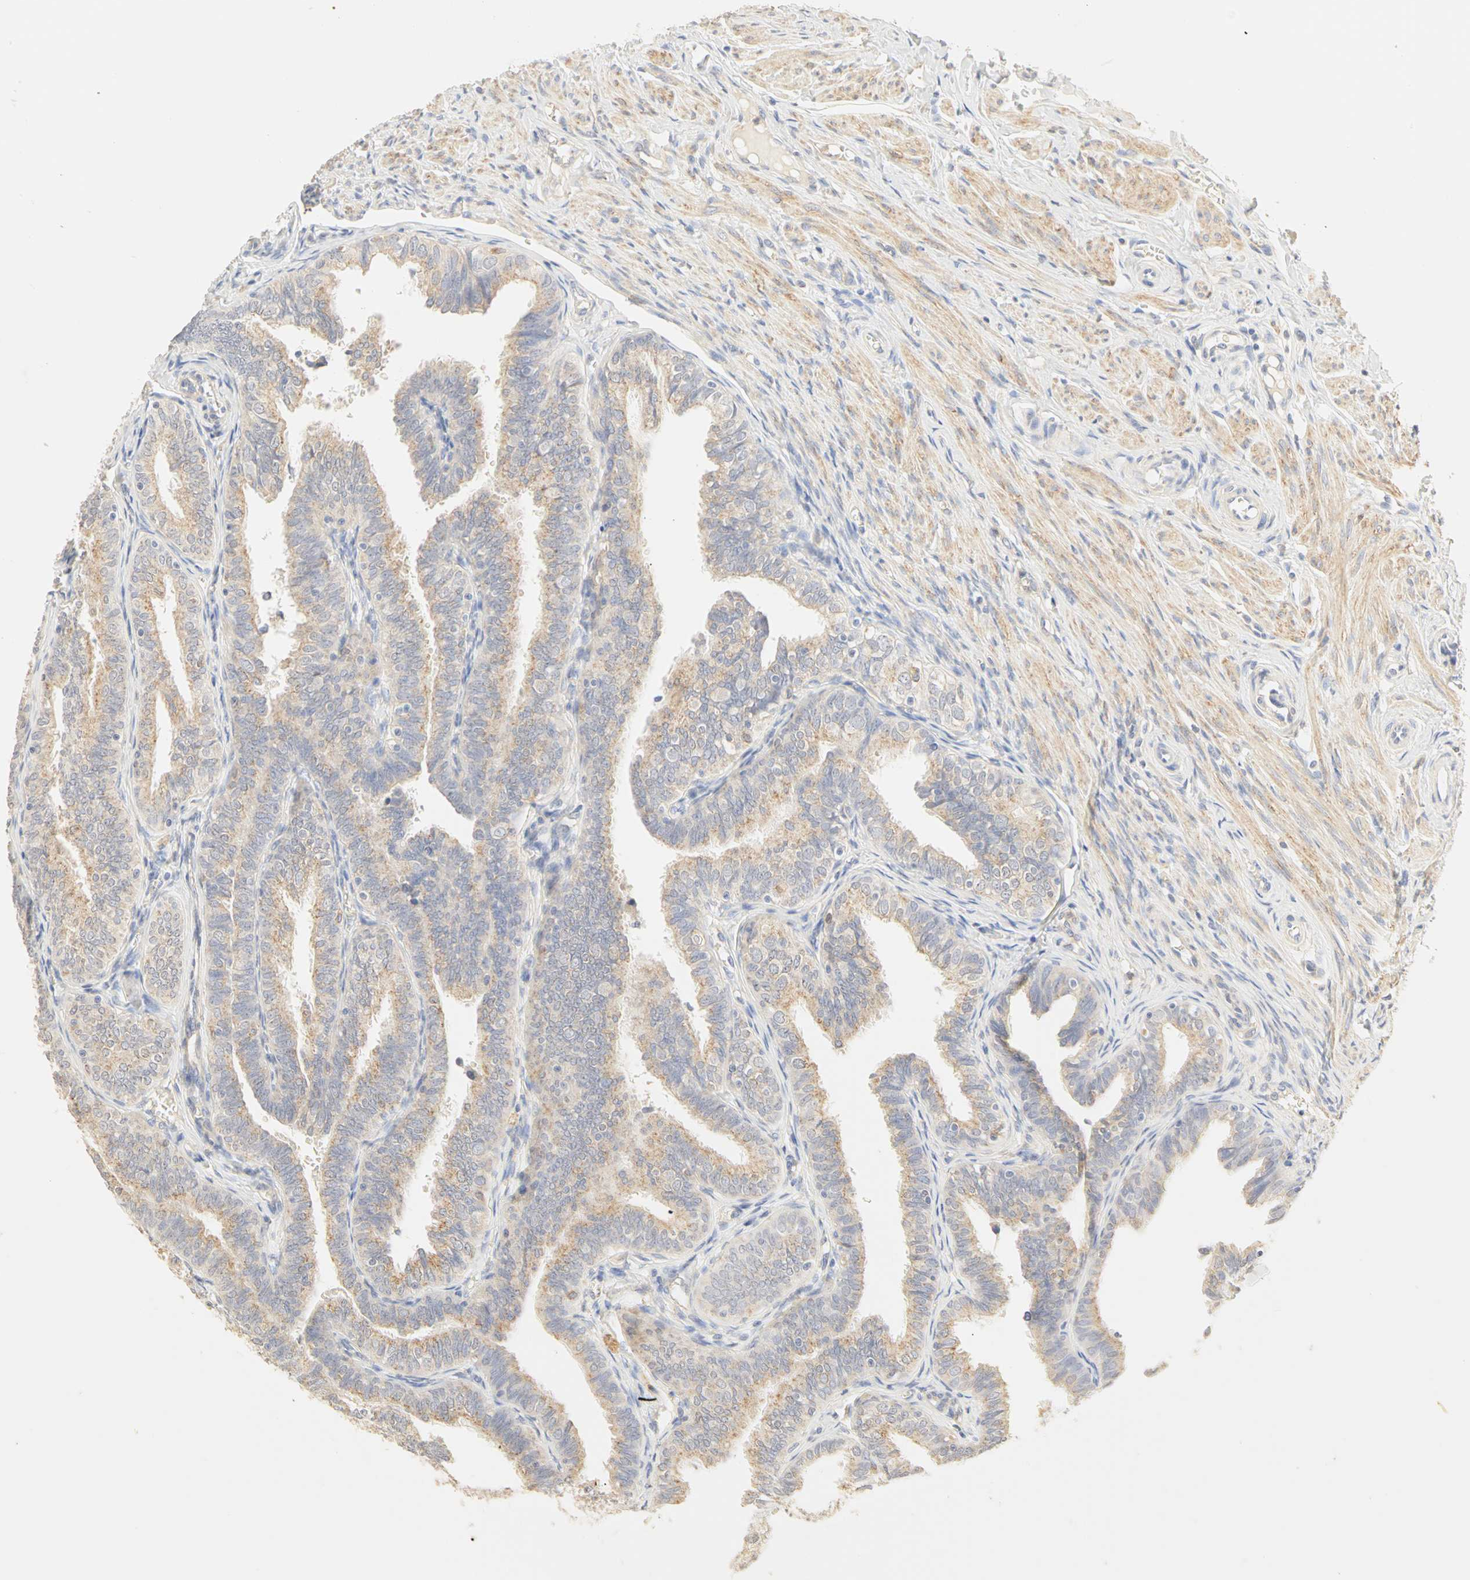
{"staining": {"intensity": "weak", "quantity": ">75%", "location": "cytoplasmic/membranous"}, "tissue": "fallopian tube", "cell_type": "Glandular cells", "image_type": "normal", "snomed": [{"axis": "morphology", "description": "Normal tissue, NOS"}, {"axis": "topography", "description": "Fallopian tube"}], "caption": "Glandular cells display low levels of weak cytoplasmic/membranous positivity in about >75% of cells in normal fallopian tube. Nuclei are stained in blue.", "gene": "GNRH2", "patient": {"sex": "female", "age": 46}}